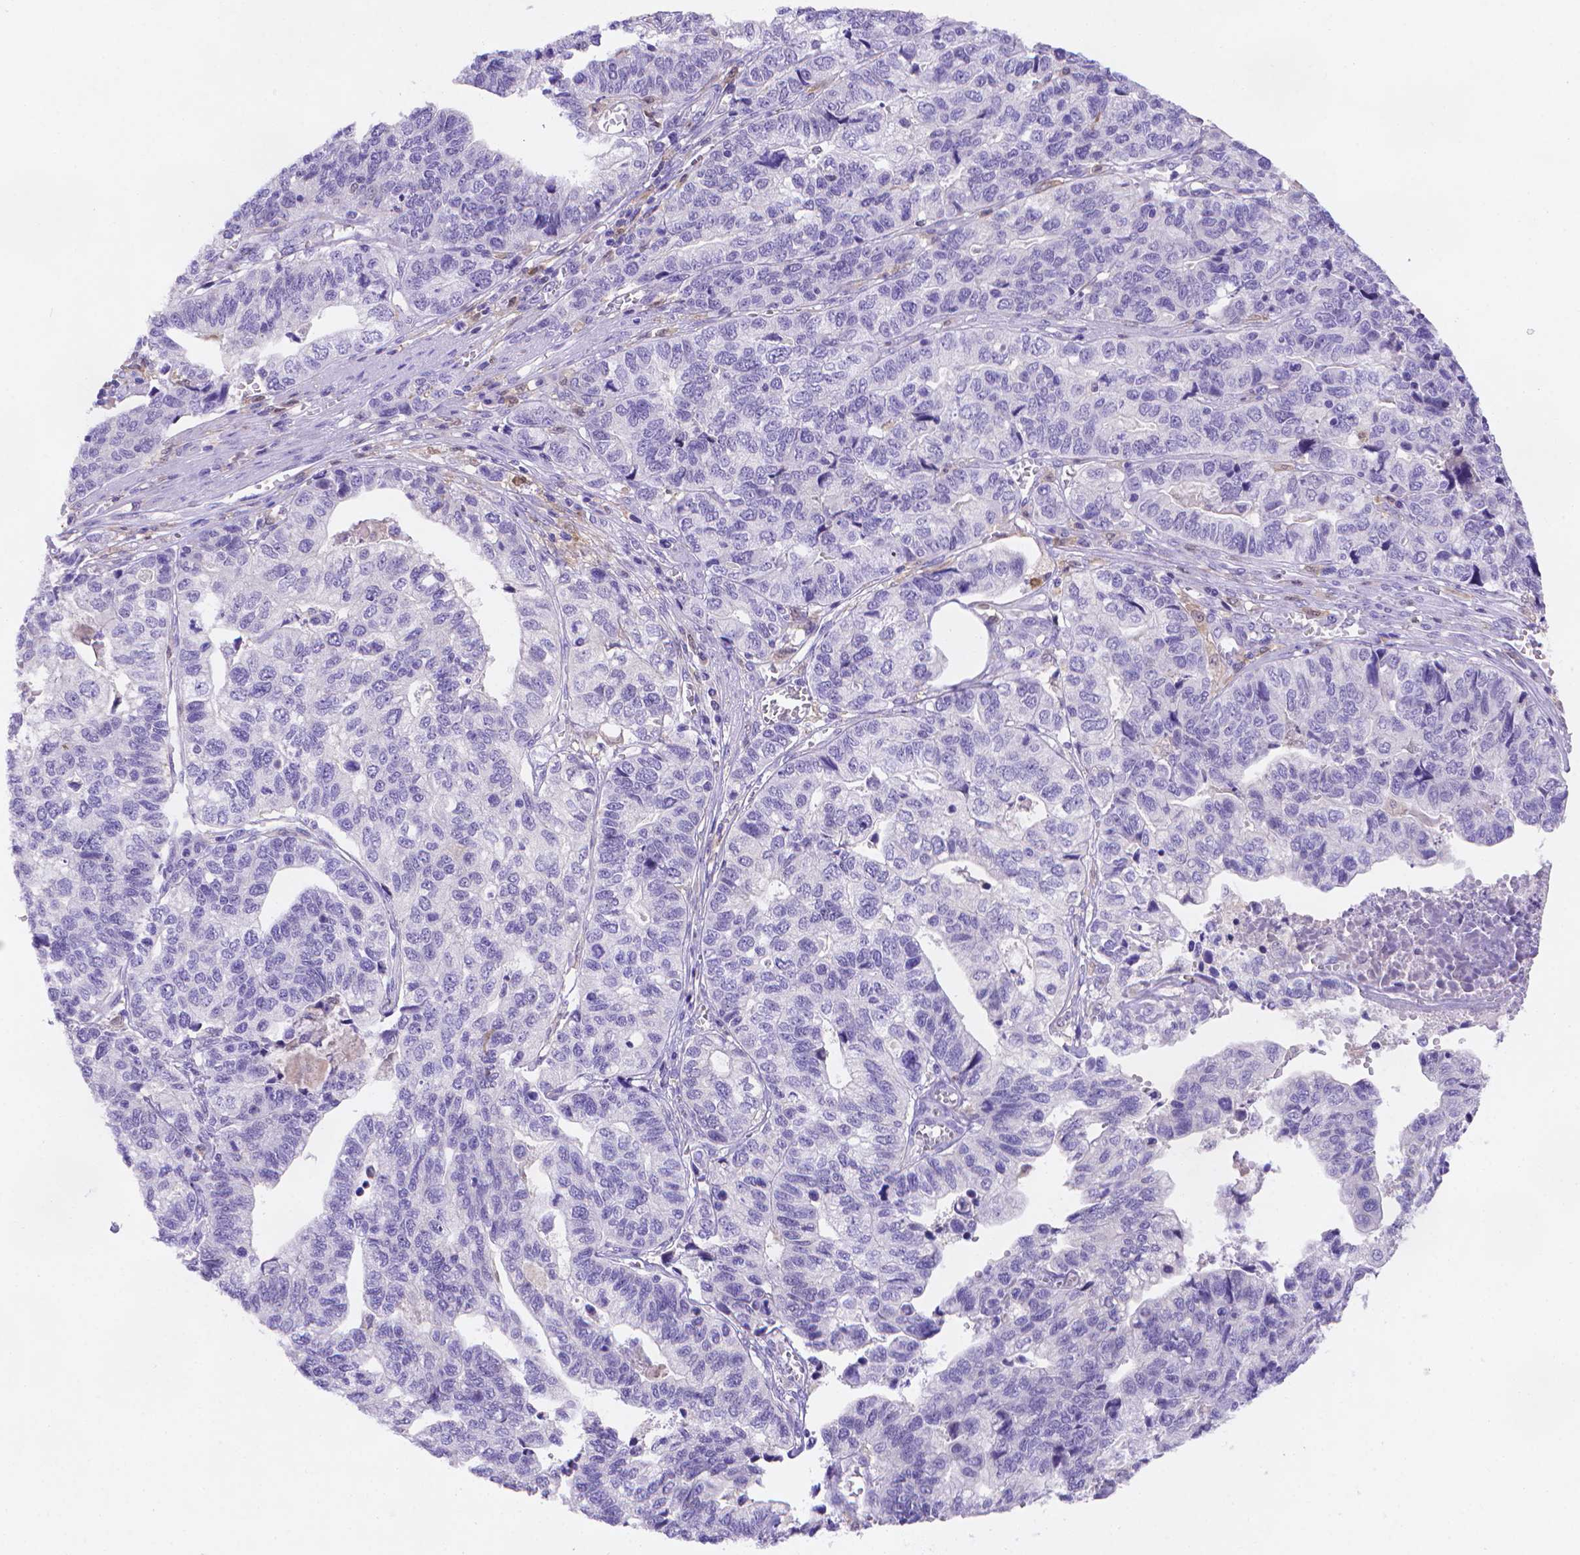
{"staining": {"intensity": "negative", "quantity": "none", "location": "none"}, "tissue": "stomach cancer", "cell_type": "Tumor cells", "image_type": "cancer", "snomed": [{"axis": "morphology", "description": "Adenocarcinoma, NOS"}, {"axis": "topography", "description": "Stomach, upper"}], "caption": "An immunohistochemistry (IHC) histopathology image of adenocarcinoma (stomach) is shown. There is no staining in tumor cells of adenocarcinoma (stomach). The staining was performed using DAB (3,3'-diaminobenzidine) to visualize the protein expression in brown, while the nuclei were stained in blue with hematoxylin (Magnification: 20x).", "gene": "FGD2", "patient": {"sex": "female", "age": 67}}